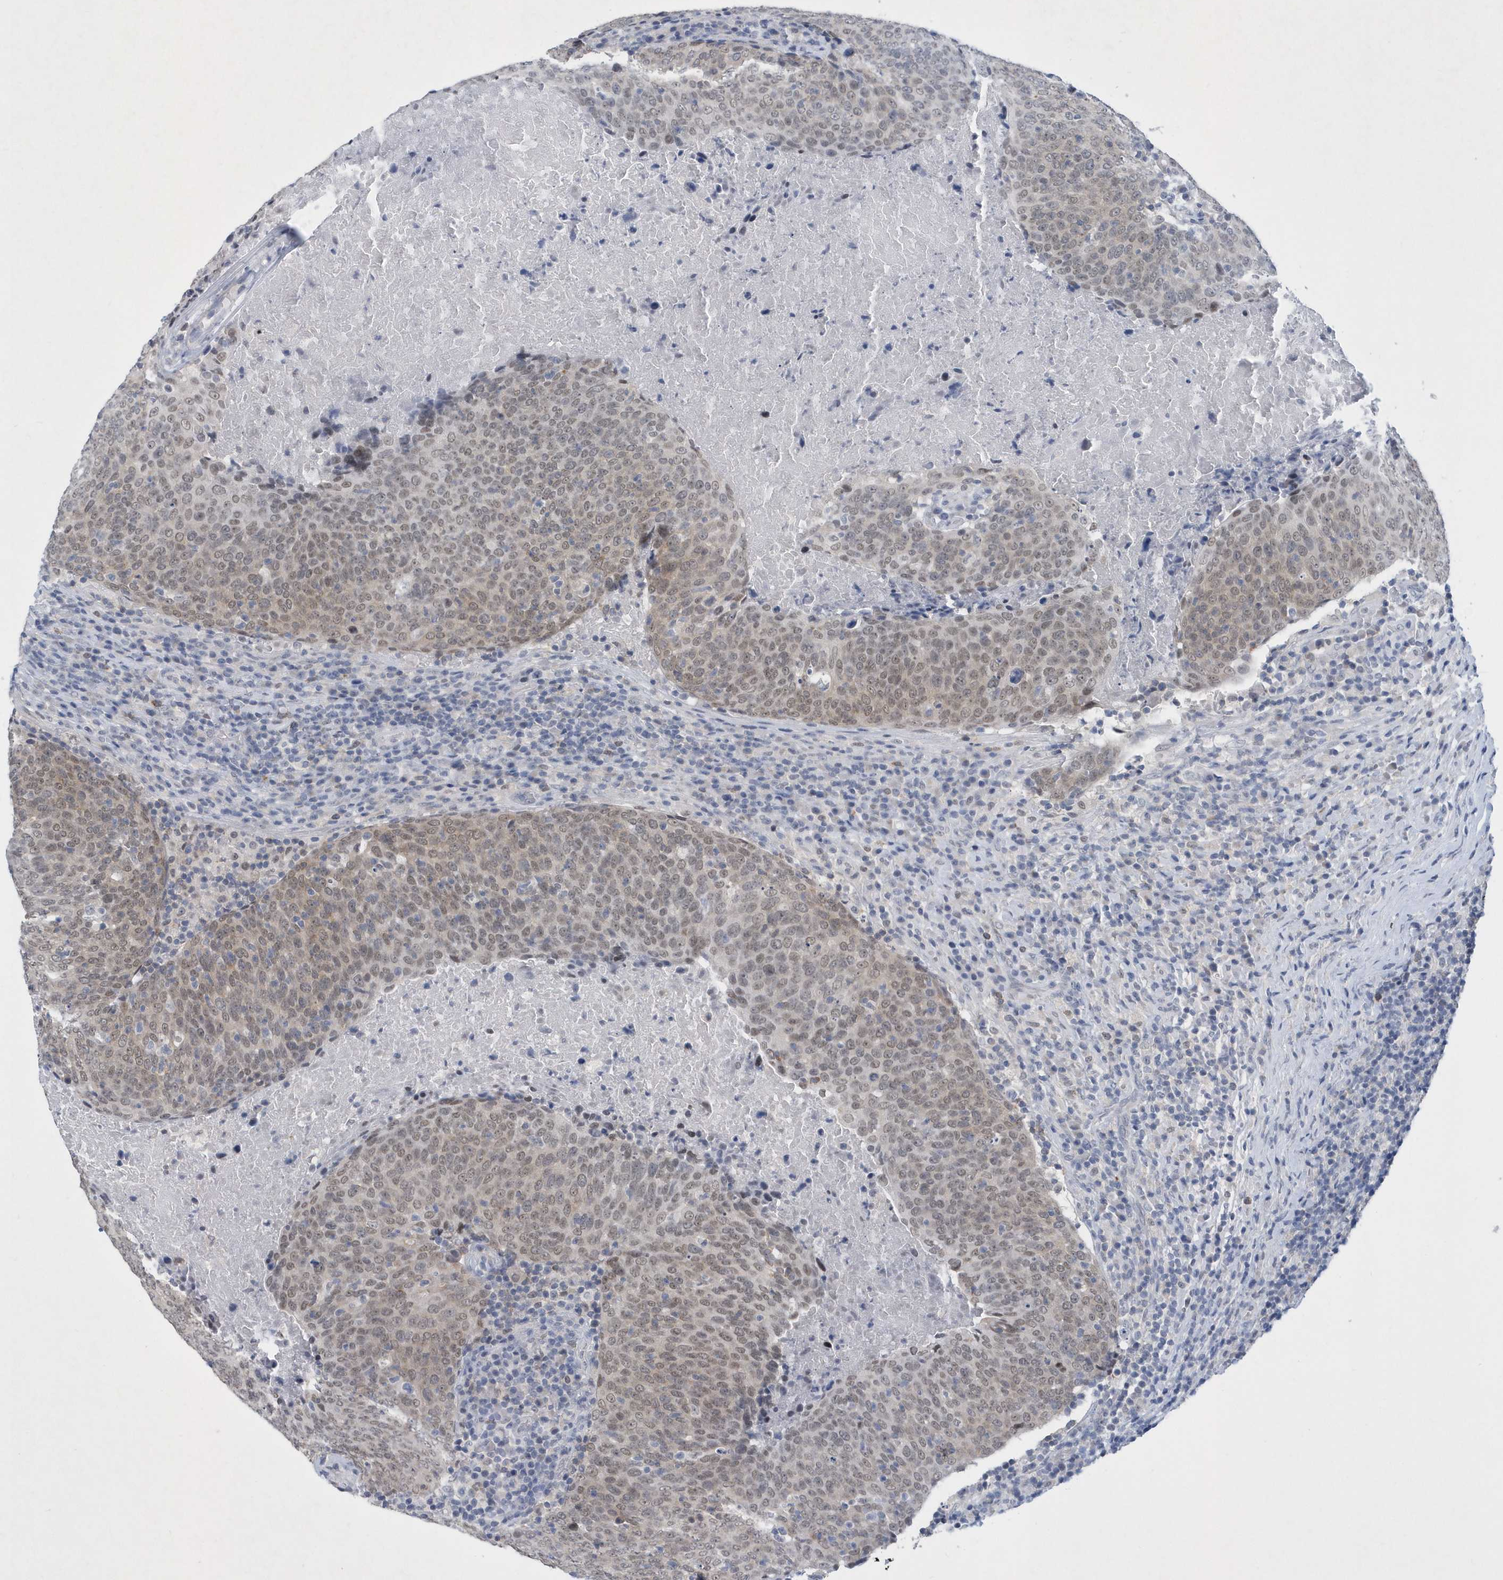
{"staining": {"intensity": "weak", "quantity": ">75%", "location": "nuclear"}, "tissue": "head and neck cancer", "cell_type": "Tumor cells", "image_type": "cancer", "snomed": [{"axis": "morphology", "description": "Squamous cell carcinoma, NOS"}, {"axis": "morphology", "description": "Squamous cell carcinoma, metastatic, NOS"}, {"axis": "topography", "description": "Lymph node"}, {"axis": "topography", "description": "Head-Neck"}], "caption": "Tumor cells exhibit low levels of weak nuclear expression in about >75% of cells in human head and neck squamous cell carcinoma.", "gene": "SRGAP3", "patient": {"sex": "male", "age": 62}}